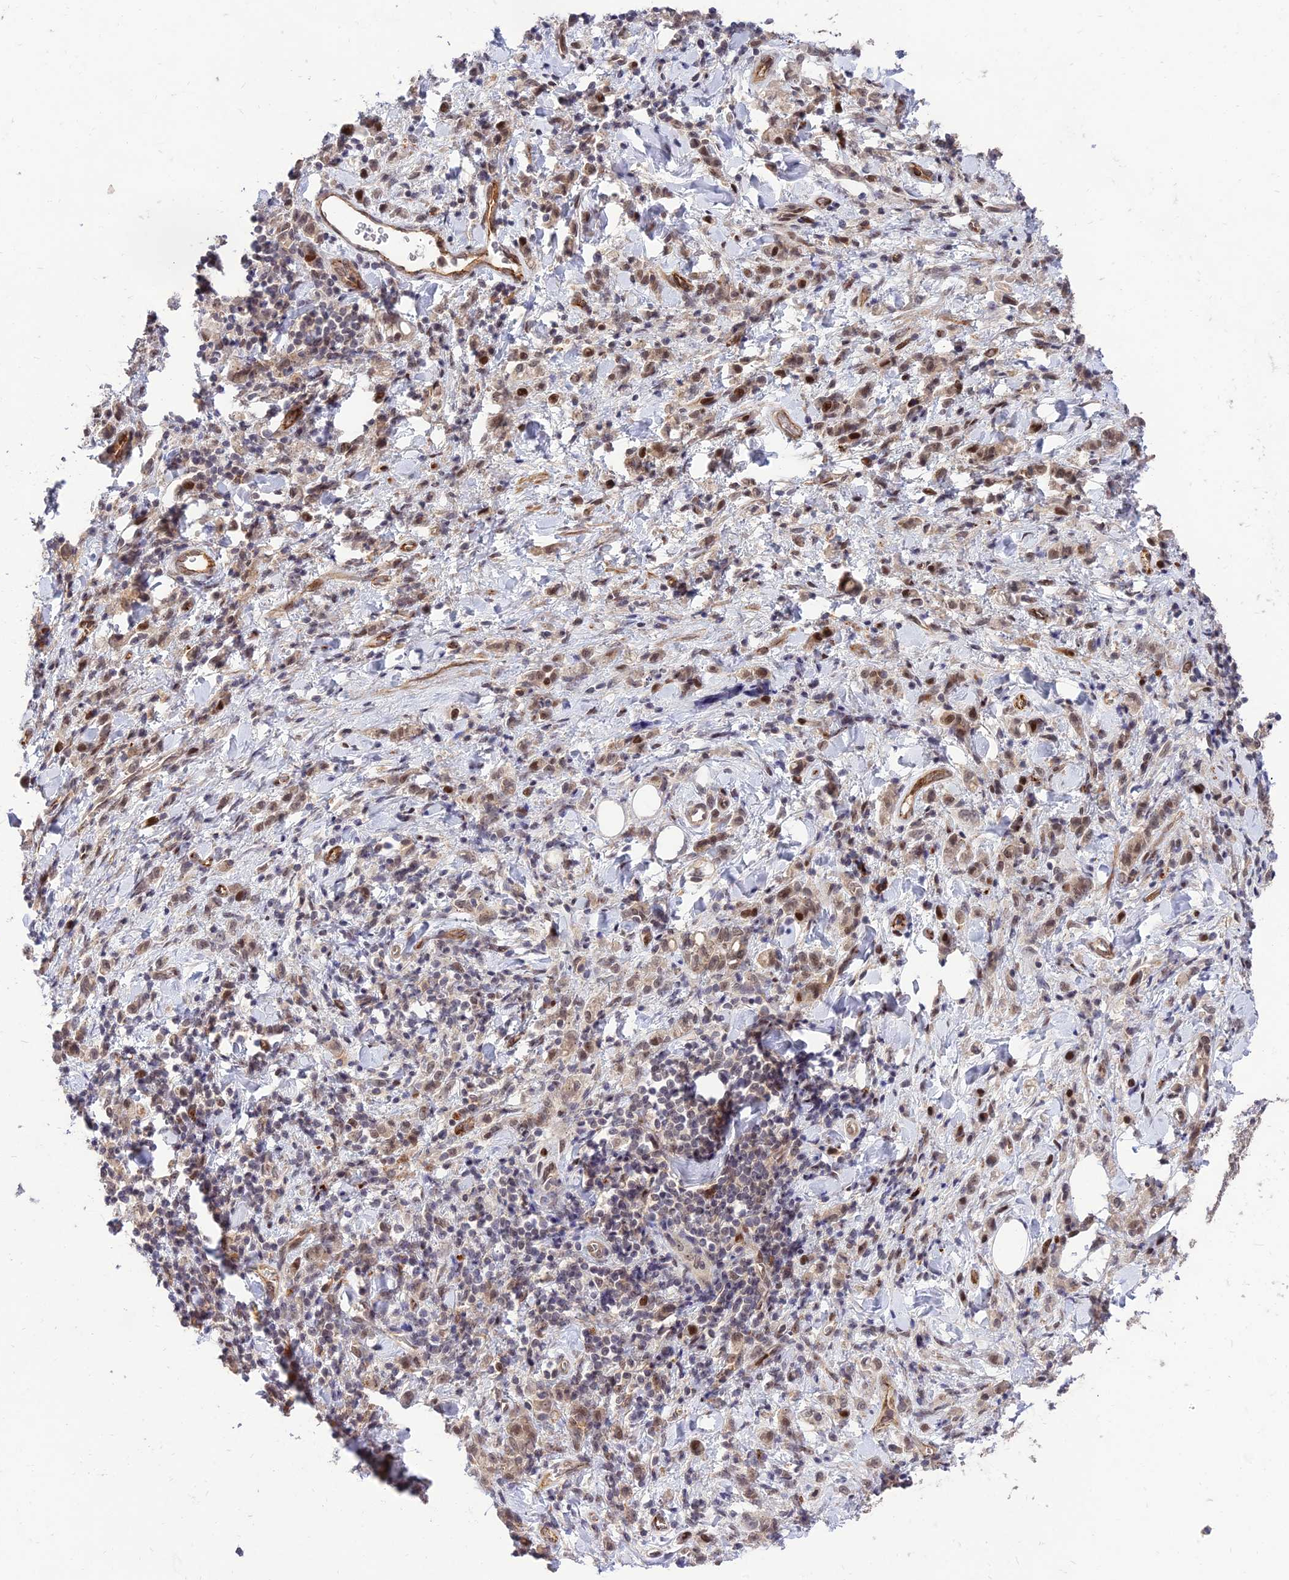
{"staining": {"intensity": "moderate", "quantity": ">75%", "location": "nuclear"}, "tissue": "stomach cancer", "cell_type": "Tumor cells", "image_type": "cancer", "snomed": [{"axis": "morphology", "description": "Adenocarcinoma, NOS"}, {"axis": "topography", "description": "Stomach"}], "caption": "Immunohistochemical staining of human stomach cancer demonstrates medium levels of moderate nuclear protein staining in about >75% of tumor cells.", "gene": "ZNF85", "patient": {"sex": "male", "age": 77}}